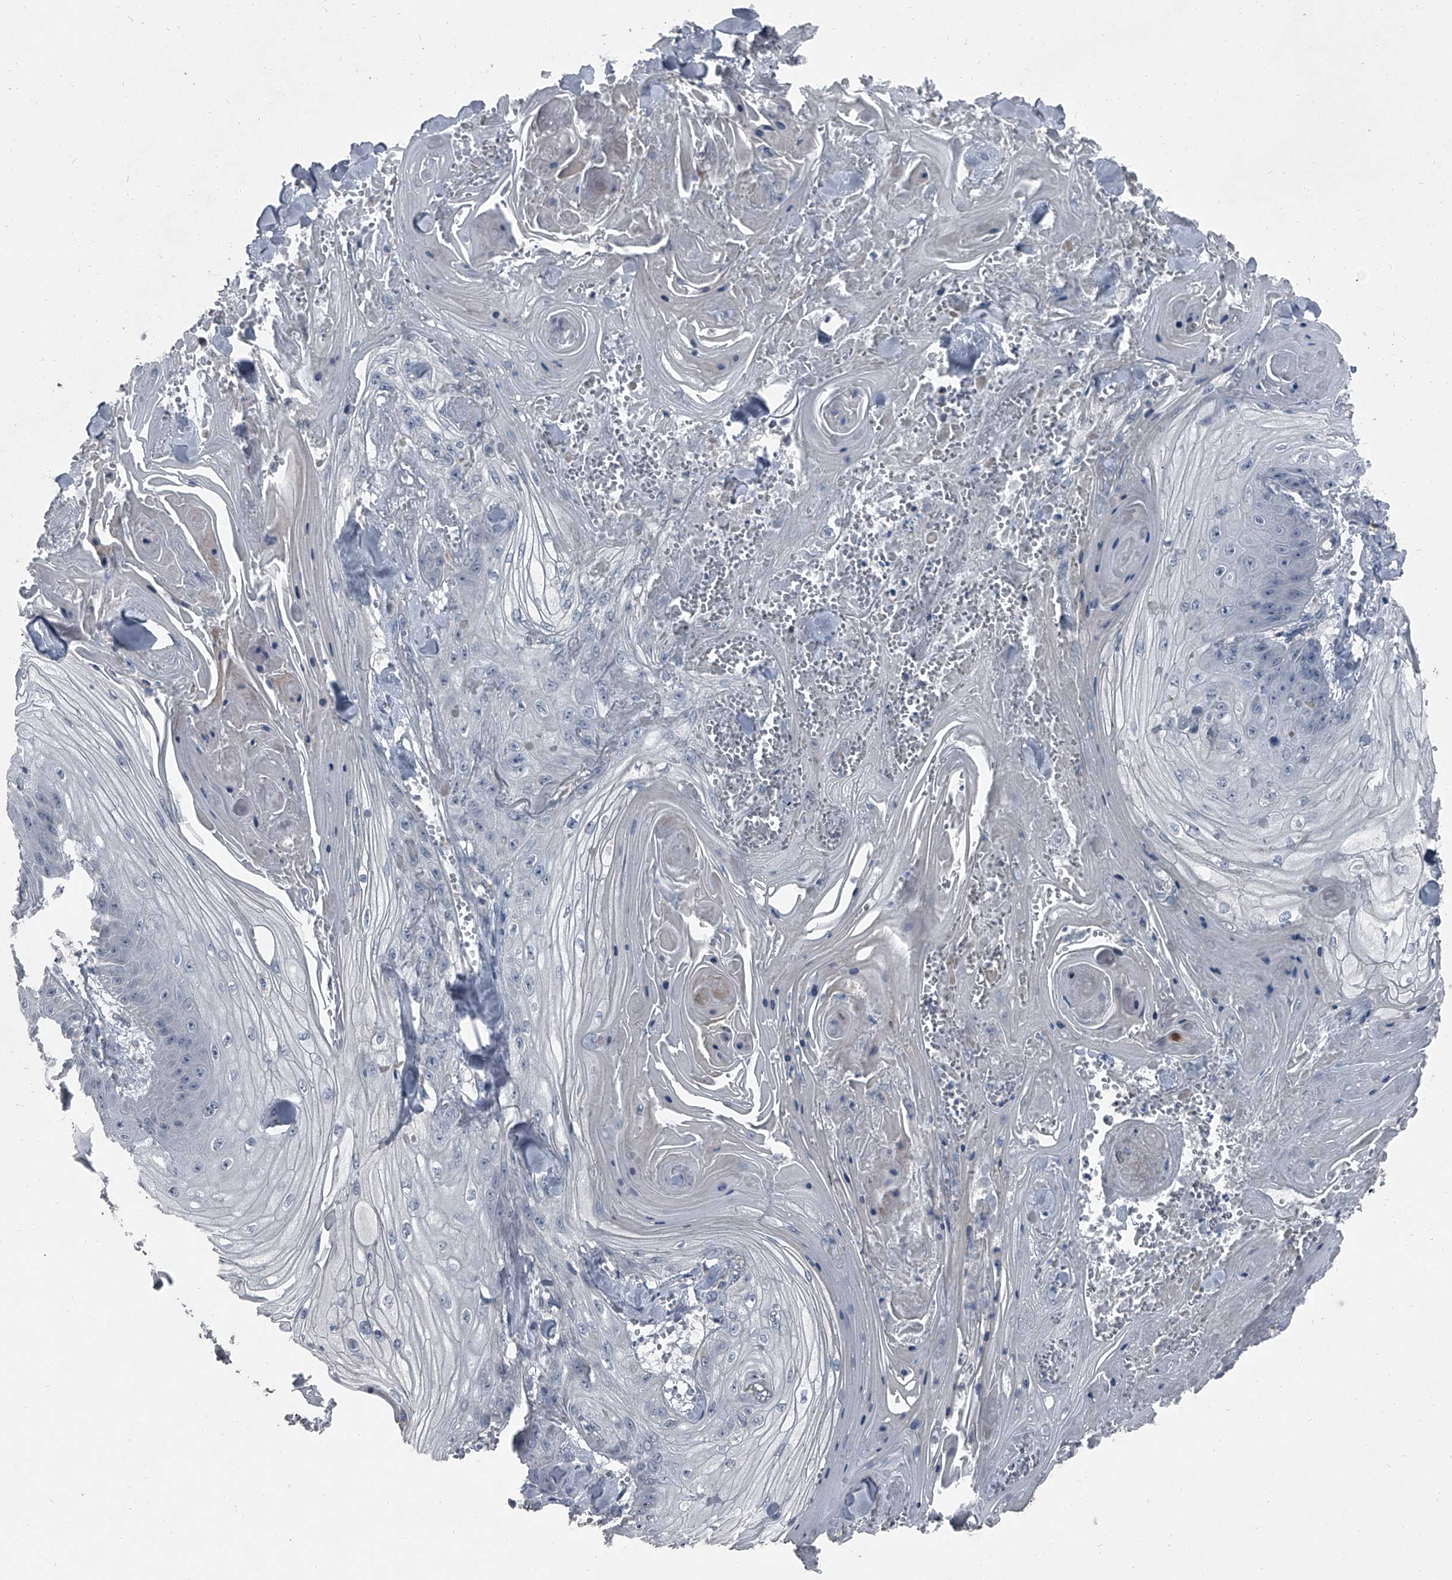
{"staining": {"intensity": "negative", "quantity": "none", "location": "none"}, "tissue": "skin cancer", "cell_type": "Tumor cells", "image_type": "cancer", "snomed": [{"axis": "morphology", "description": "Squamous cell carcinoma, NOS"}, {"axis": "topography", "description": "Skin"}], "caption": "Human squamous cell carcinoma (skin) stained for a protein using IHC reveals no expression in tumor cells.", "gene": "HEPHL1", "patient": {"sex": "male", "age": 74}}